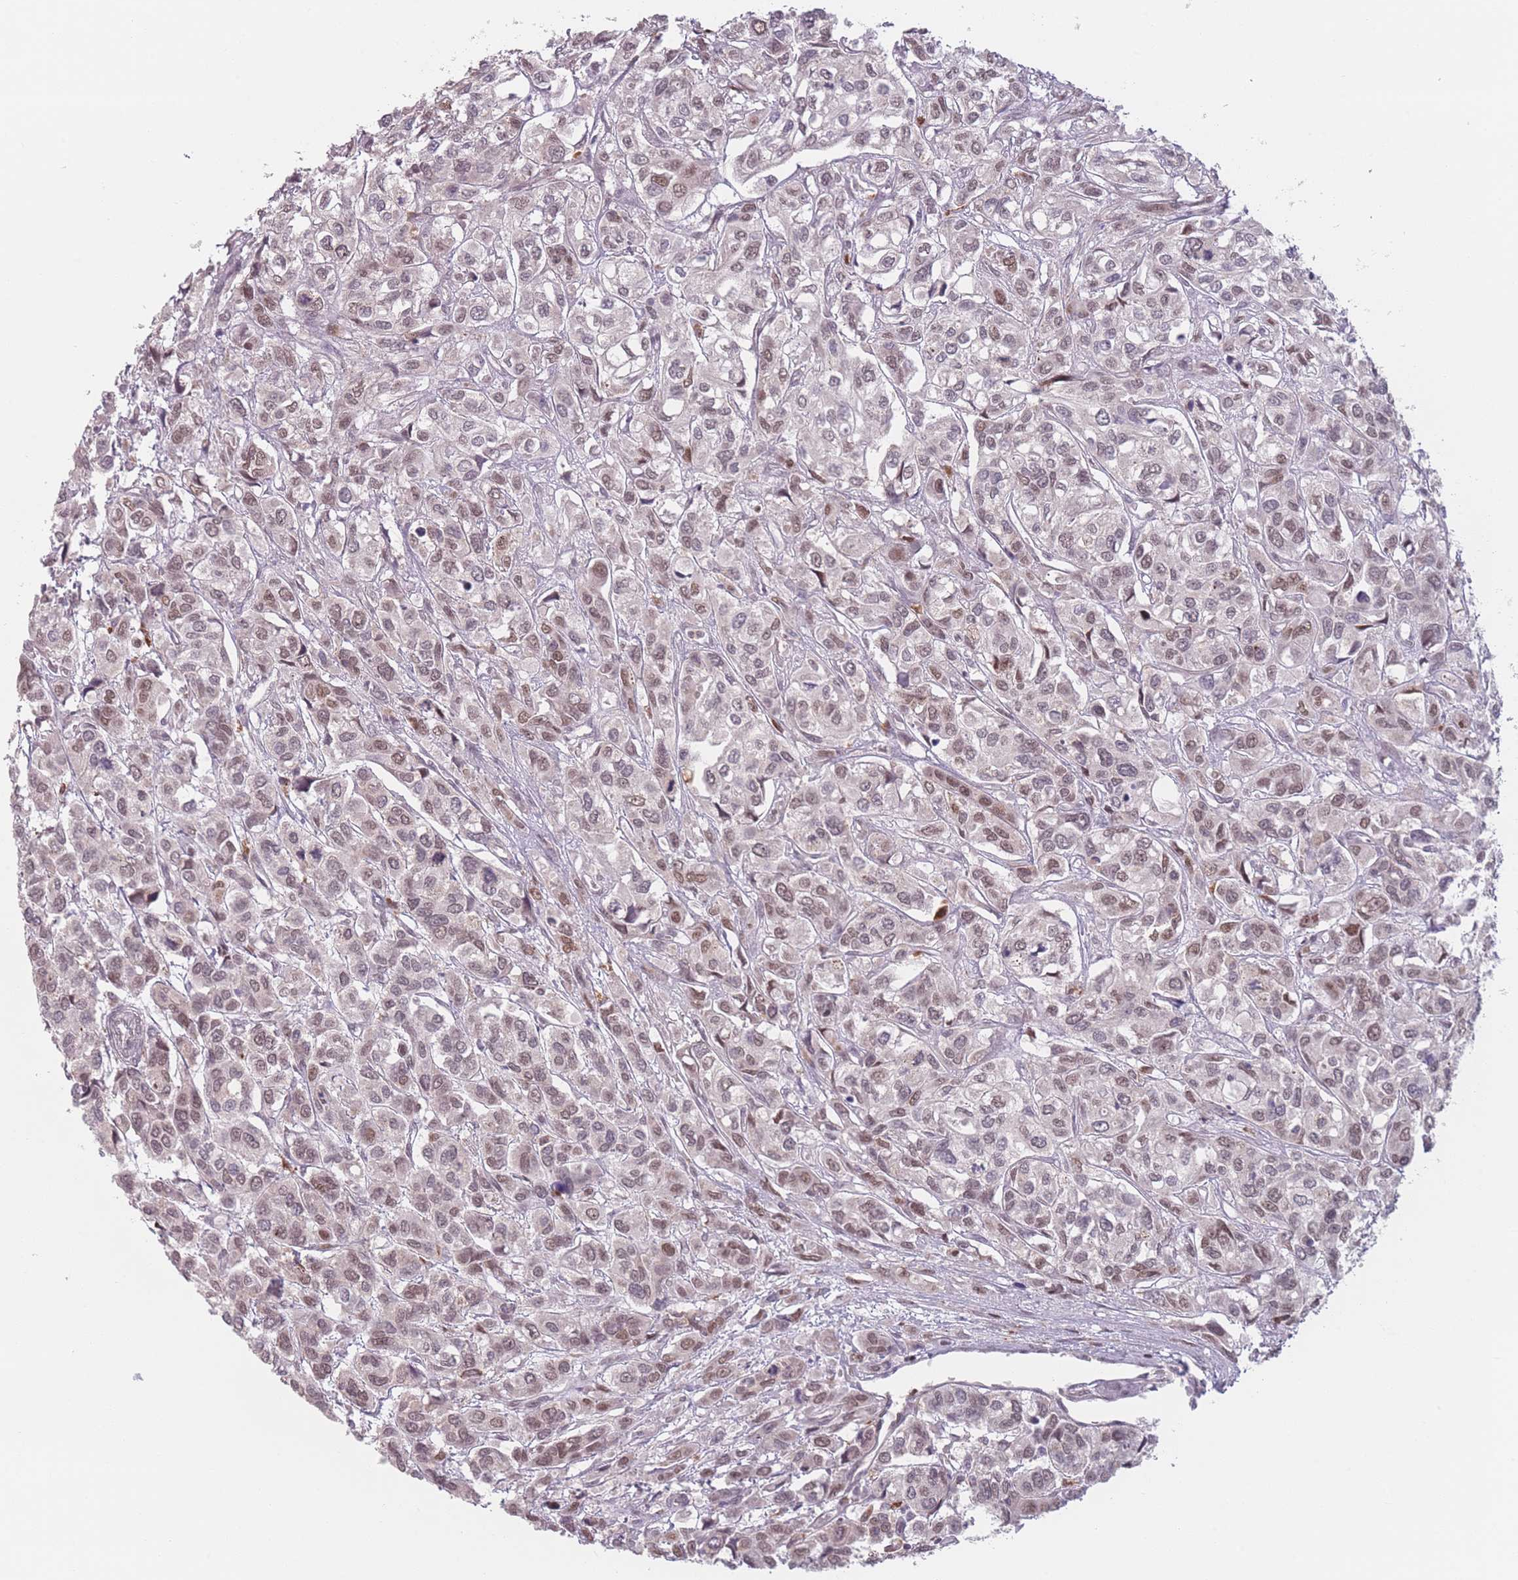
{"staining": {"intensity": "moderate", "quantity": "25%-75%", "location": "nuclear"}, "tissue": "urothelial cancer", "cell_type": "Tumor cells", "image_type": "cancer", "snomed": [{"axis": "morphology", "description": "Urothelial carcinoma, High grade"}, {"axis": "topography", "description": "Urinary bladder"}], "caption": "Protein expression analysis of human urothelial carcinoma (high-grade) reveals moderate nuclear expression in approximately 25%-75% of tumor cells.", "gene": "OR10C1", "patient": {"sex": "male", "age": 67}}